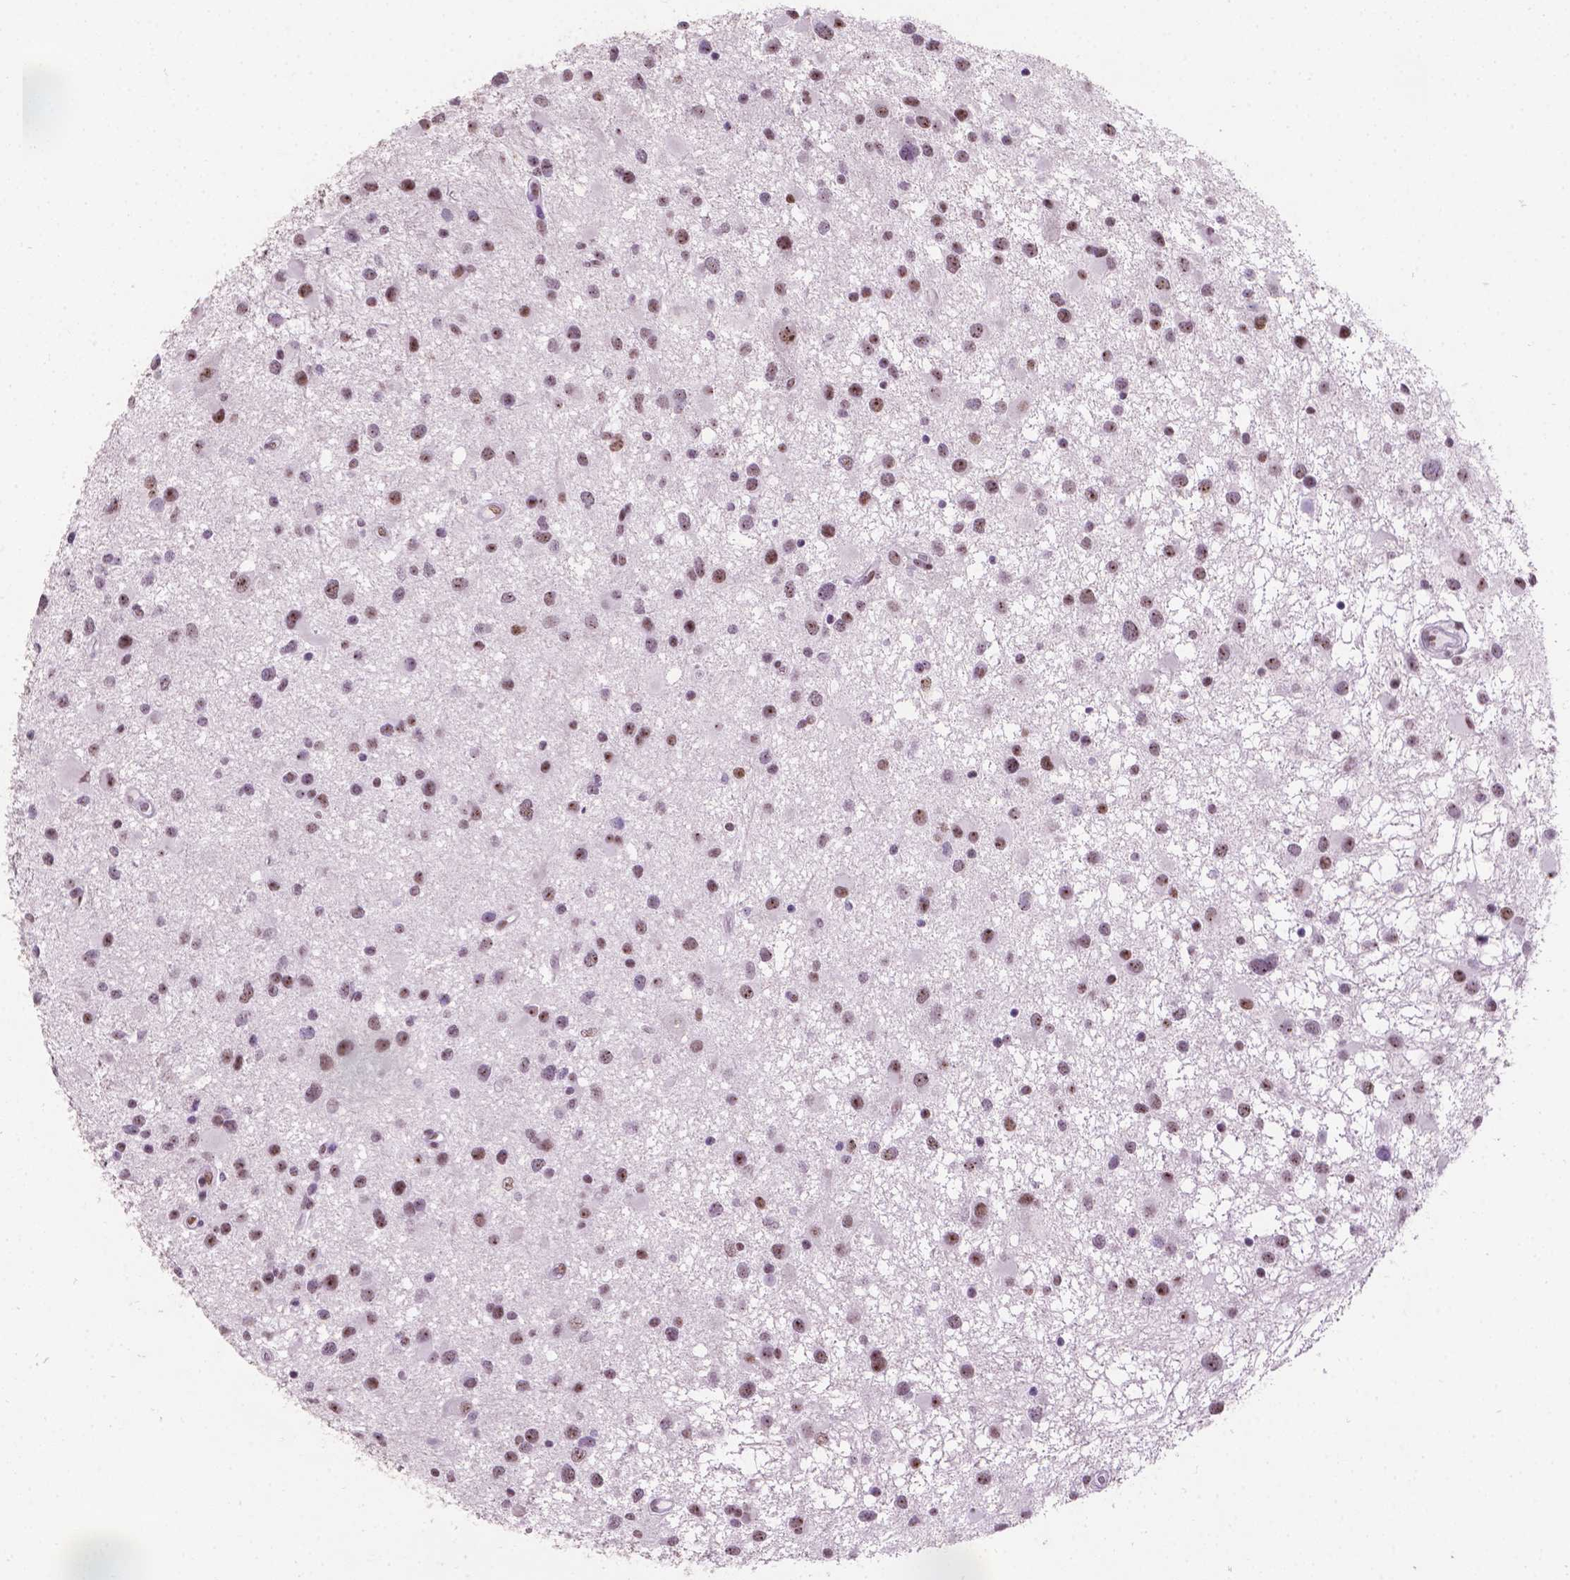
{"staining": {"intensity": "moderate", "quantity": "25%-75%", "location": "nuclear"}, "tissue": "glioma", "cell_type": "Tumor cells", "image_type": "cancer", "snomed": [{"axis": "morphology", "description": "Glioma, malignant, Low grade"}, {"axis": "topography", "description": "Brain"}], "caption": "IHC micrograph of malignant glioma (low-grade) stained for a protein (brown), which exhibits medium levels of moderate nuclear positivity in approximately 25%-75% of tumor cells.", "gene": "COIL", "patient": {"sex": "female", "age": 32}}